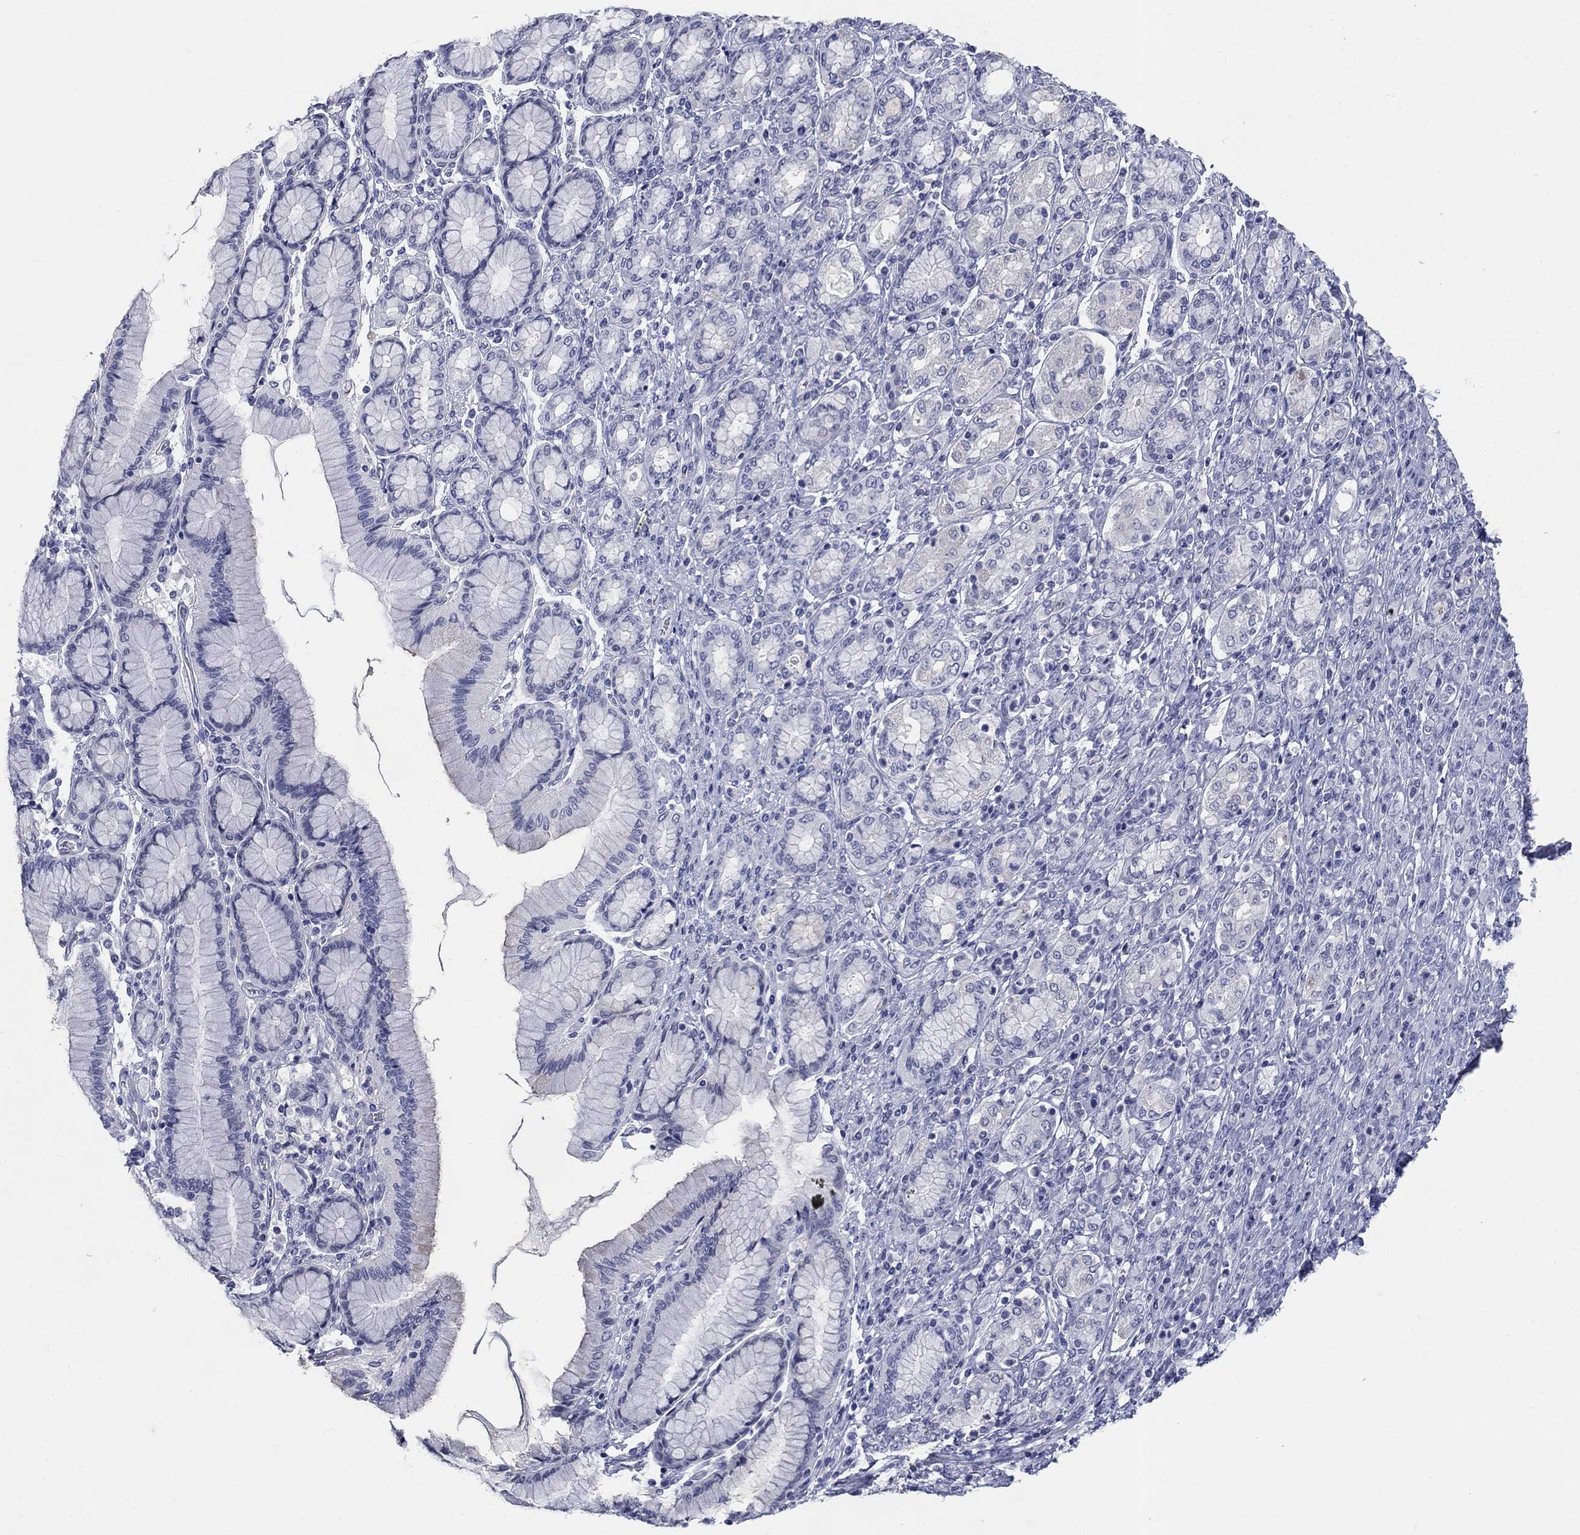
{"staining": {"intensity": "negative", "quantity": "none", "location": "none"}, "tissue": "stomach cancer", "cell_type": "Tumor cells", "image_type": "cancer", "snomed": [{"axis": "morphology", "description": "Normal tissue, NOS"}, {"axis": "morphology", "description": "Adenocarcinoma, NOS"}, {"axis": "topography", "description": "Stomach"}], "caption": "There is no significant expression in tumor cells of adenocarcinoma (stomach). Nuclei are stained in blue.", "gene": "ELAVL4", "patient": {"sex": "female", "age": 79}}